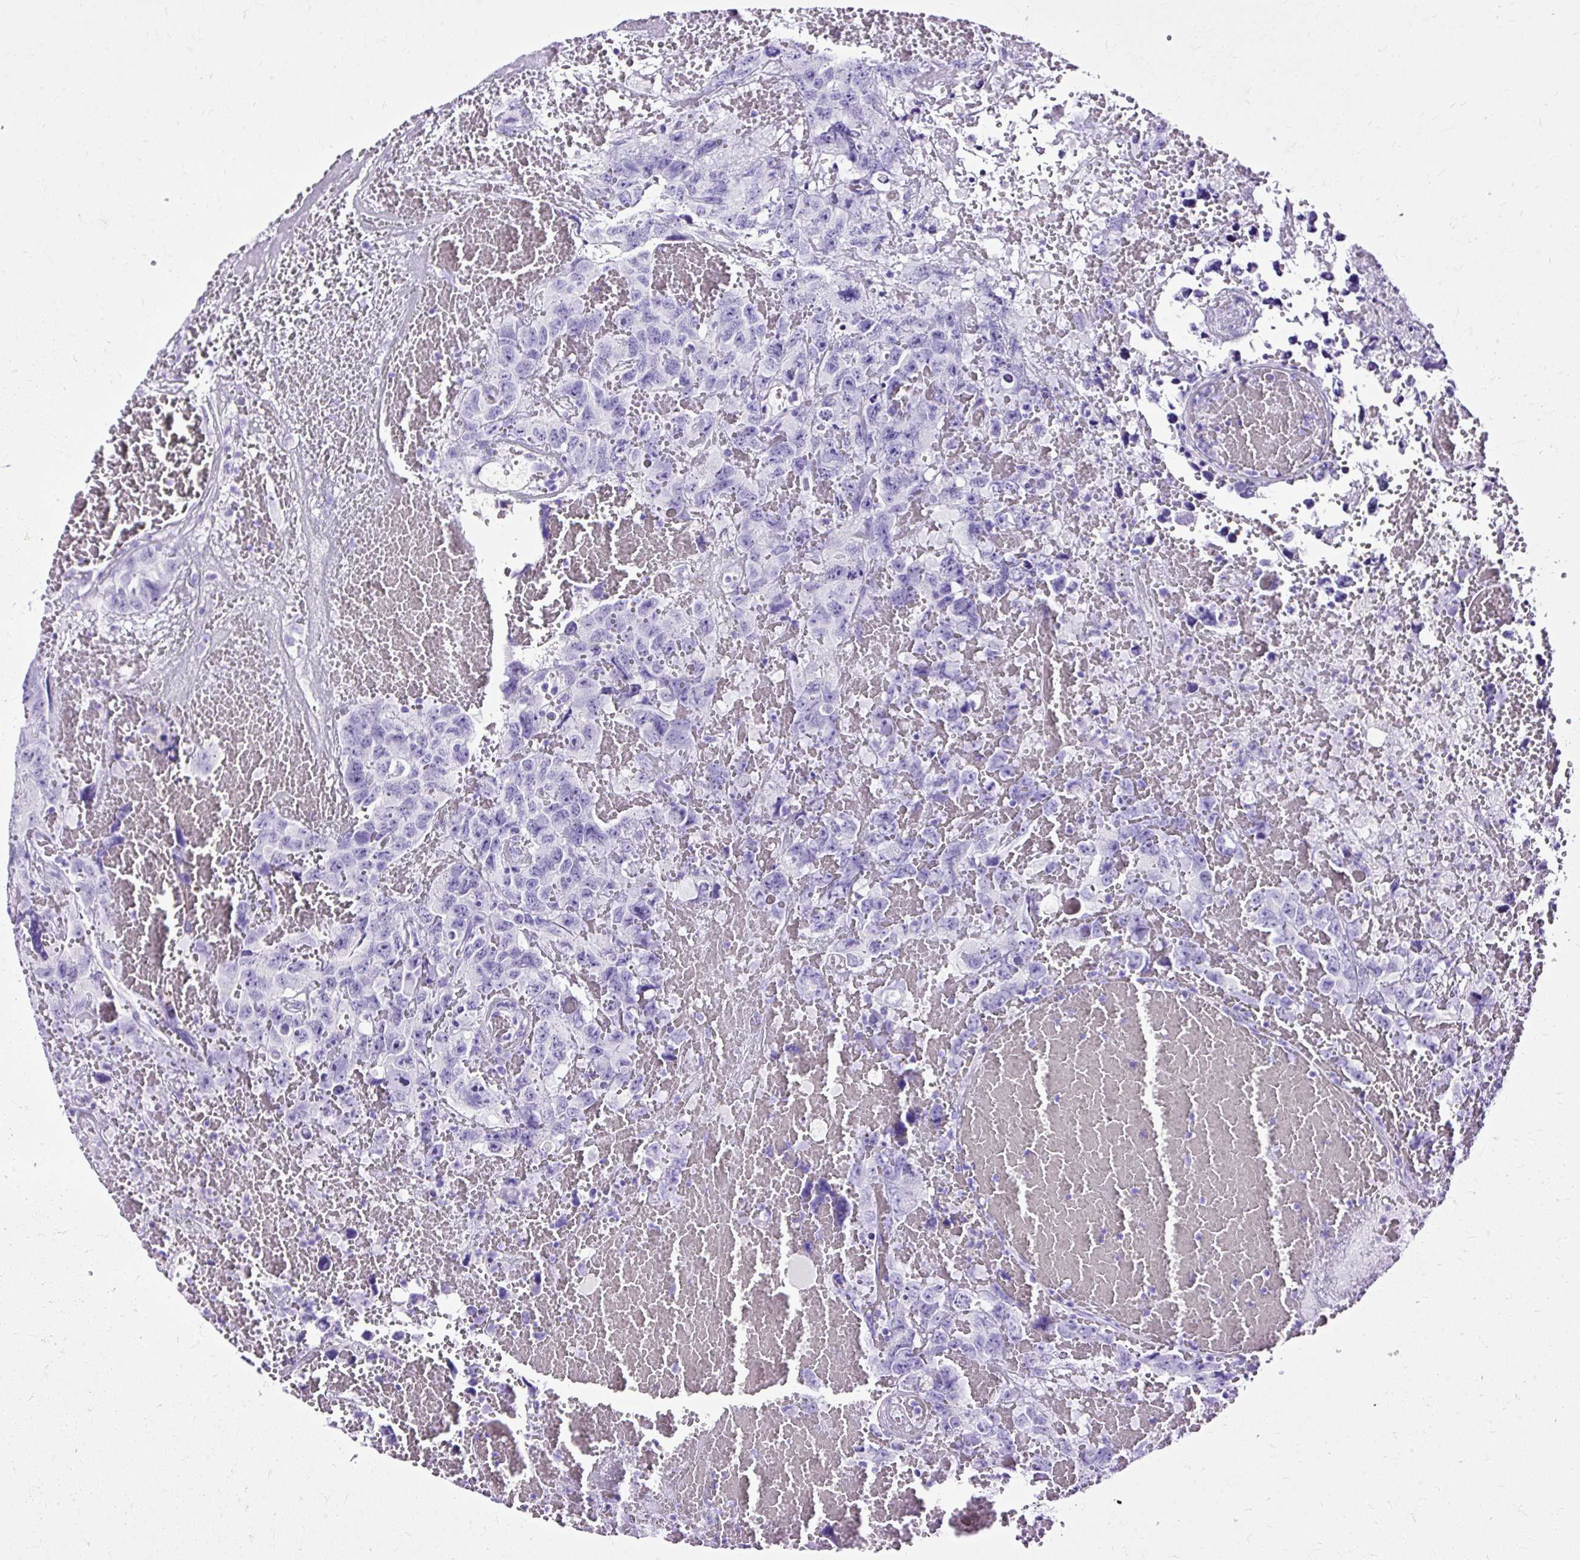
{"staining": {"intensity": "negative", "quantity": "none", "location": "none"}, "tissue": "testis cancer", "cell_type": "Tumor cells", "image_type": "cancer", "snomed": [{"axis": "morphology", "description": "Carcinoma, Embryonal, NOS"}, {"axis": "topography", "description": "Testis"}], "caption": "This histopathology image is of testis embryonal carcinoma stained with immunohistochemistry (IHC) to label a protein in brown with the nuclei are counter-stained blue. There is no staining in tumor cells.", "gene": "SLC8A2", "patient": {"sex": "male", "age": 45}}